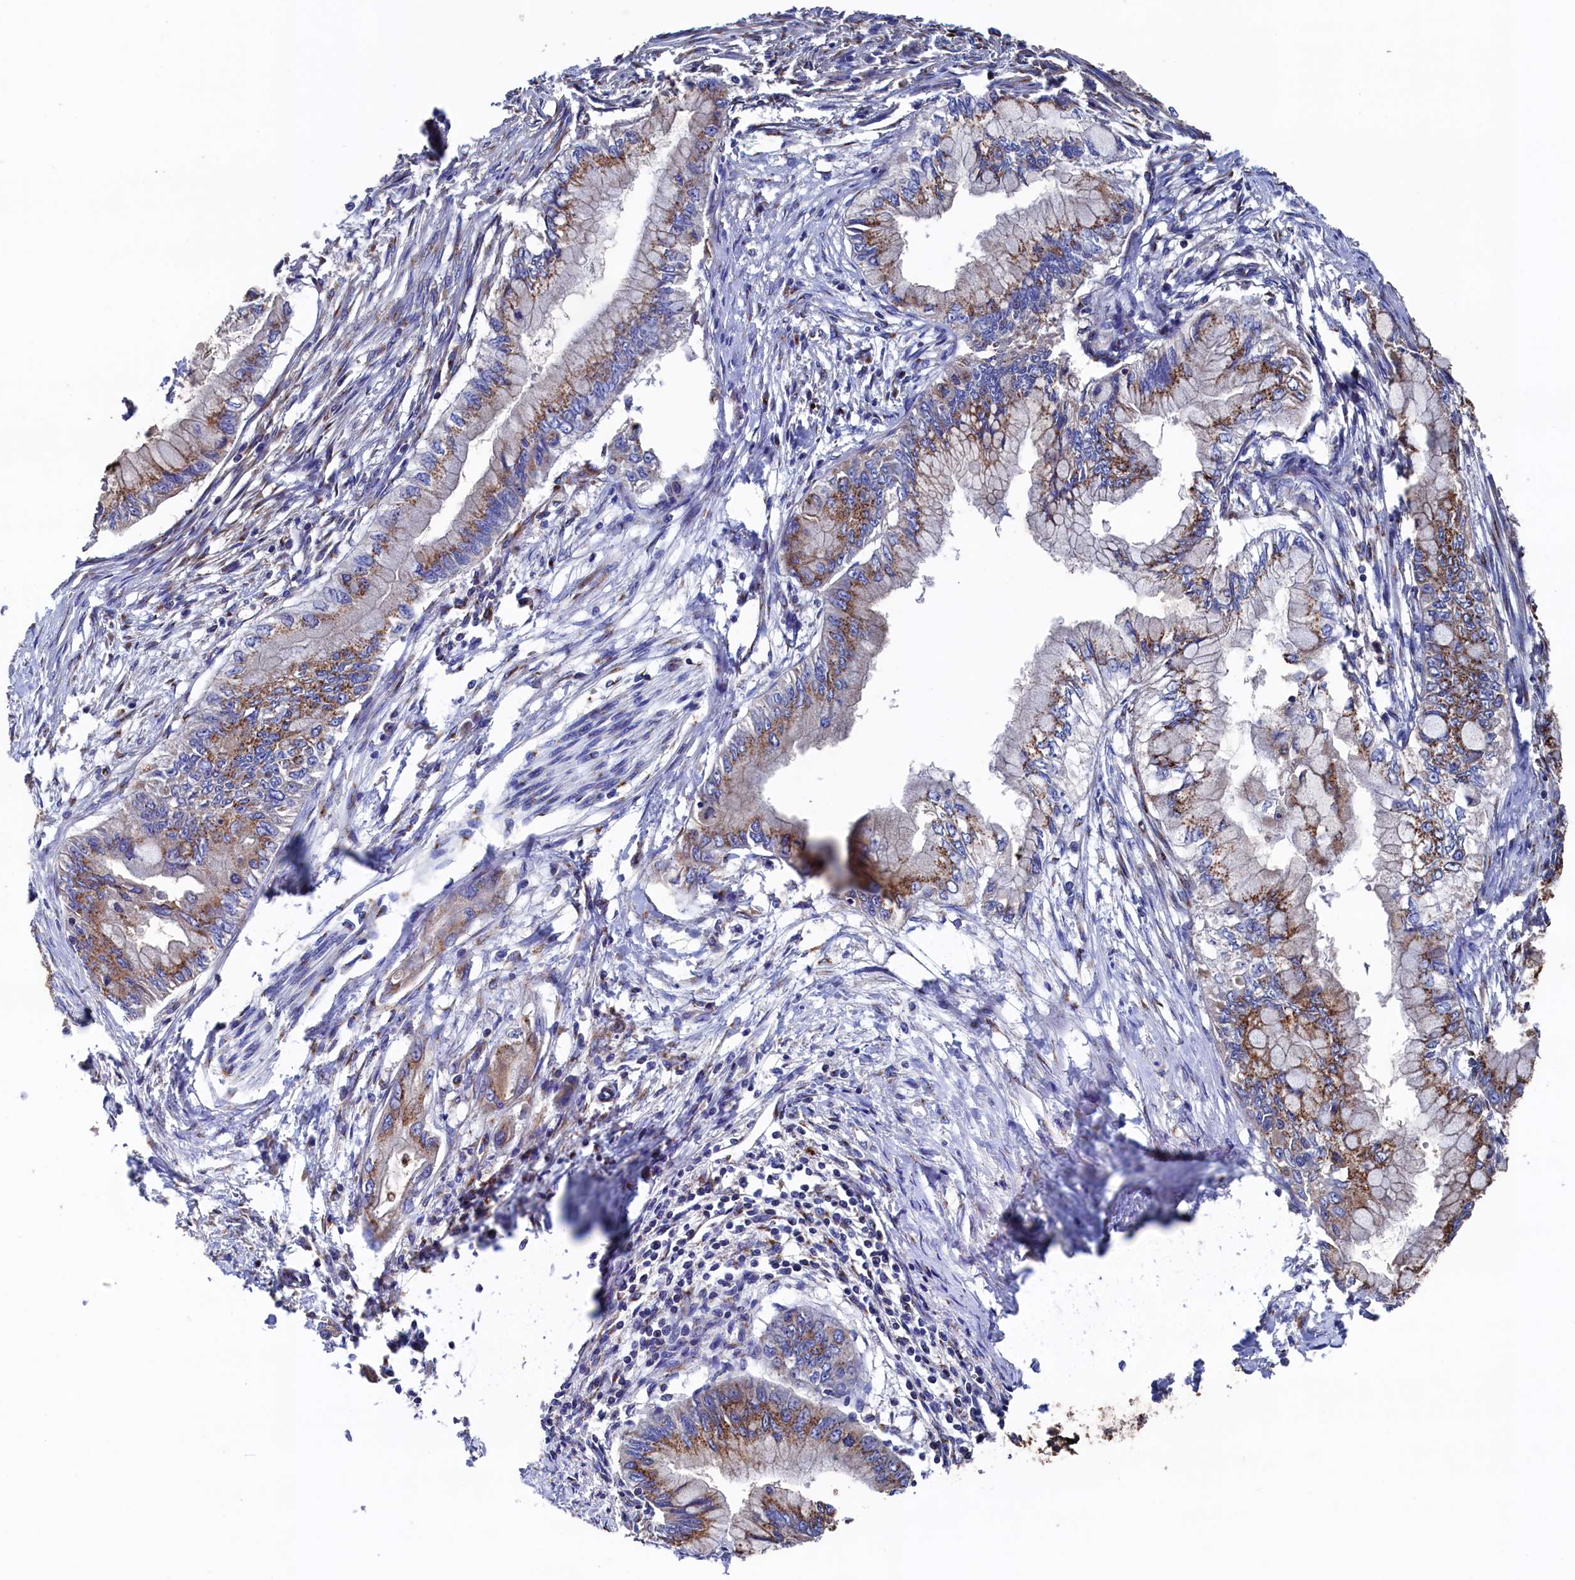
{"staining": {"intensity": "moderate", "quantity": ">75%", "location": "cytoplasmic/membranous"}, "tissue": "pancreatic cancer", "cell_type": "Tumor cells", "image_type": "cancer", "snomed": [{"axis": "morphology", "description": "Adenocarcinoma, NOS"}, {"axis": "topography", "description": "Pancreas"}], "caption": "IHC image of adenocarcinoma (pancreatic) stained for a protein (brown), which reveals medium levels of moderate cytoplasmic/membranous expression in about >75% of tumor cells.", "gene": "PRRC1", "patient": {"sex": "male", "age": 48}}